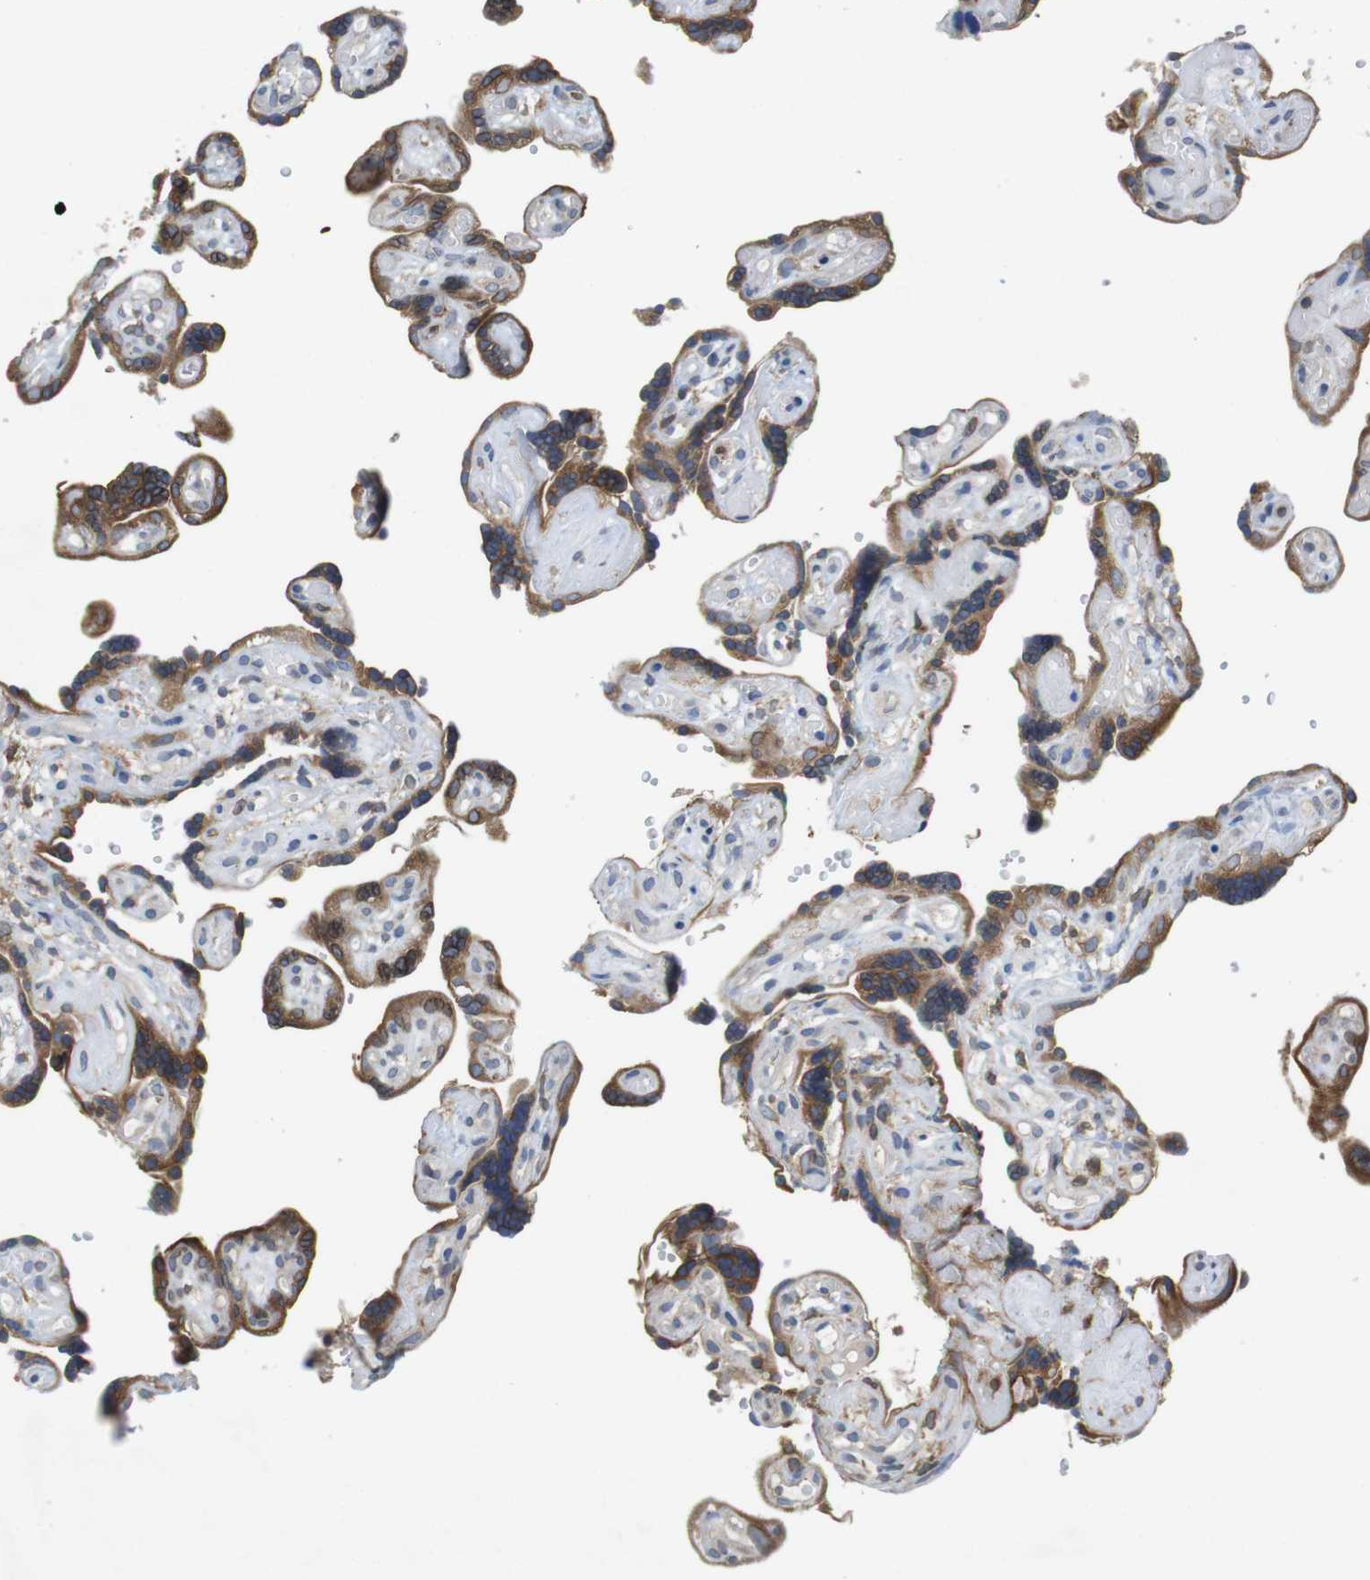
{"staining": {"intensity": "moderate", "quantity": ">75%", "location": "cytoplasmic/membranous"}, "tissue": "placenta", "cell_type": "Trophoblastic cells", "image_type": "normal", "snomed": [{"axis": "morphology", "description": "Normal tissue, NOS"}, {"axis": "topography", "description": "Placenta"}], "caption": "This photomicrograph displays immunohistochemistry staining of unremarkable human placenta, with medium moderate cytoplasmic/membranous expression in about >75% of trophoblastic cells.", "gene": "ARL6IP5", "patient": {"sex": "female", "age": 30}}